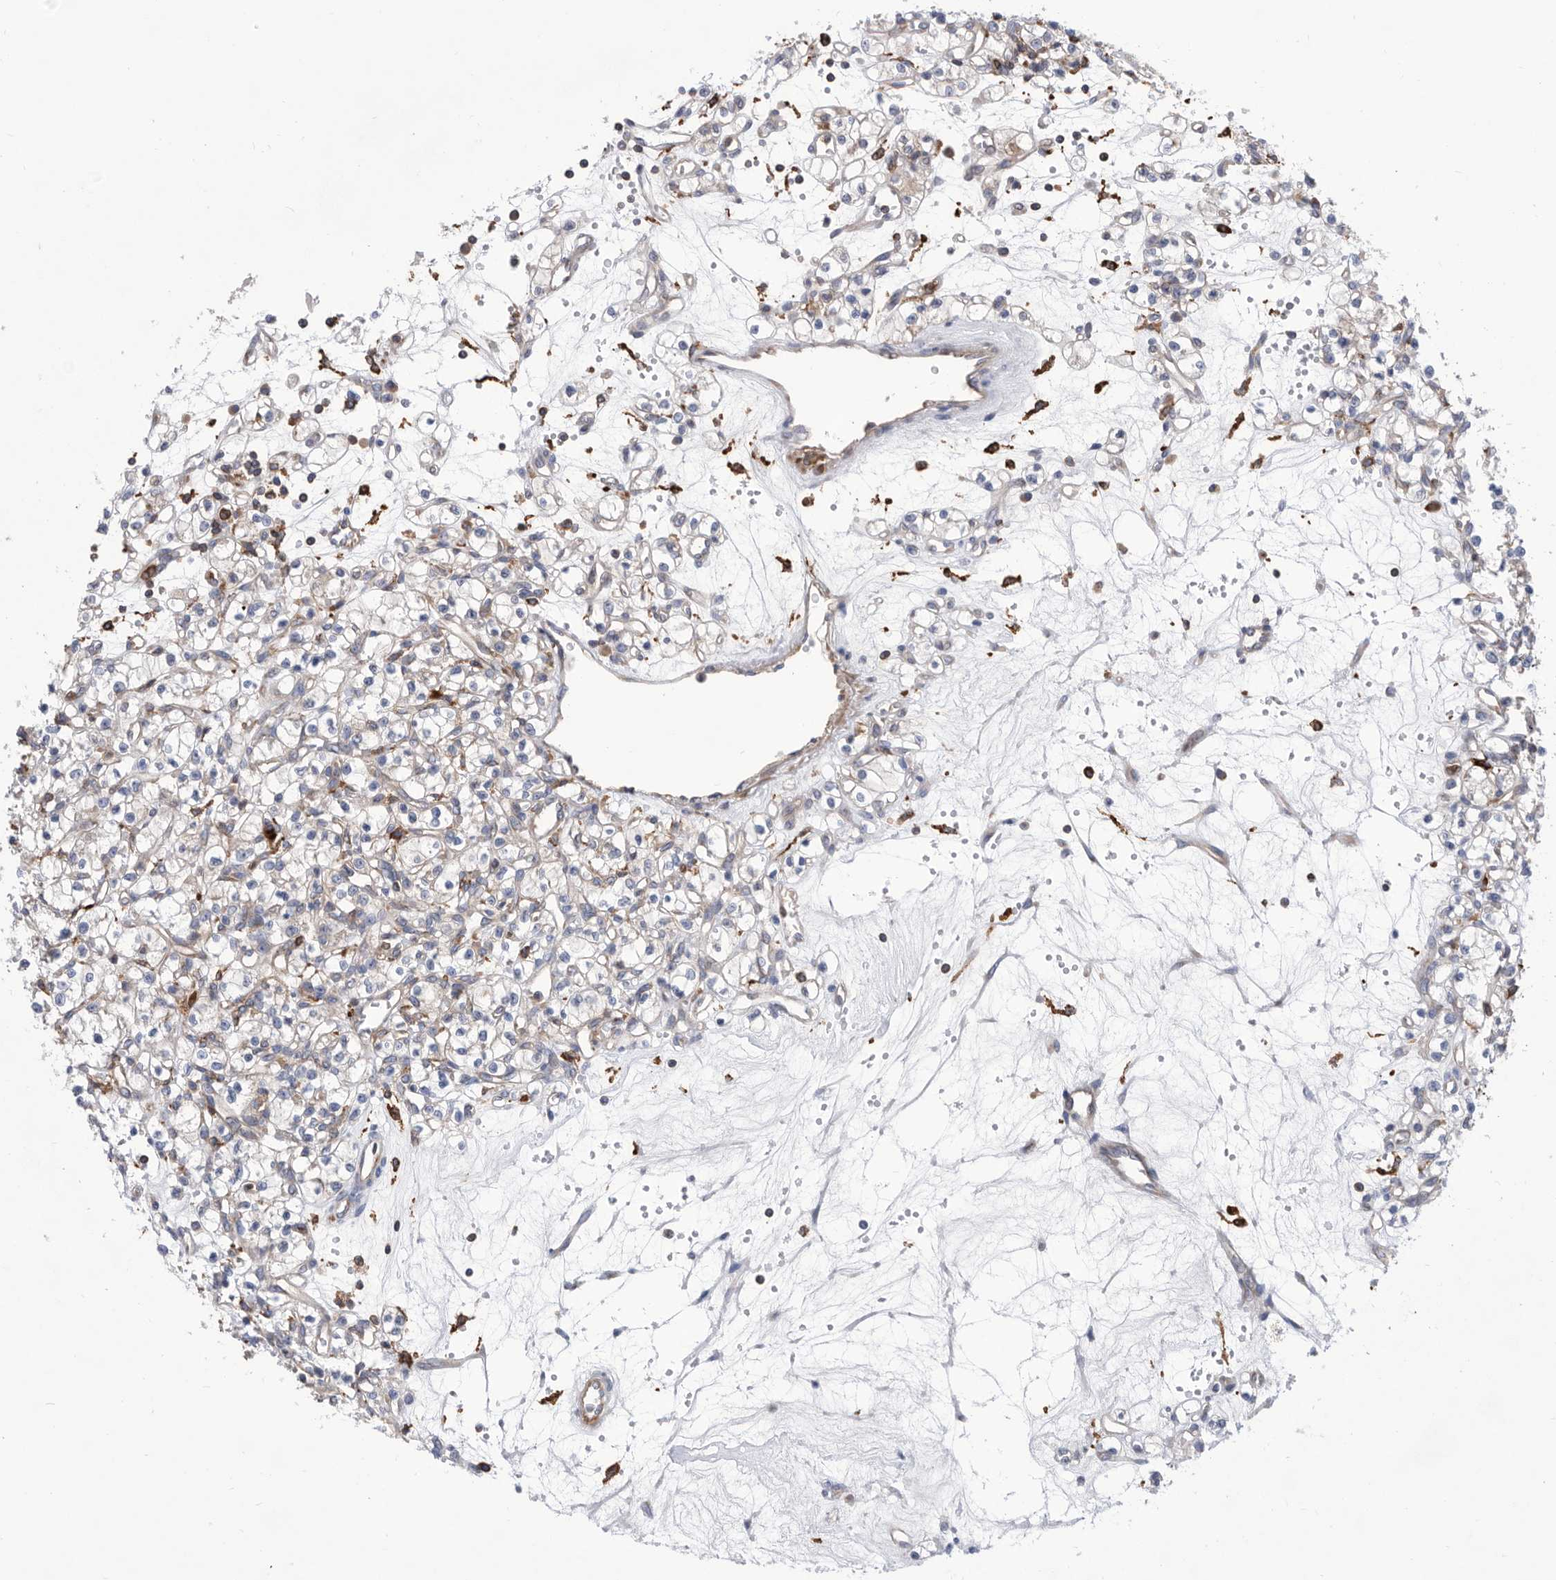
{"staining": {"intensity": "negative", "quantity": "none", "location": "none"}, "tissue": "renal cancer", "cell_type": "Tumor cells", "image_type": "cancer", "snomed": [{"axis": "morphology", "description": "Adenocarcinoma, NOS"}, {"axis": "topography", "description": "Kidney"}], "caption": "Renal adenocarcinoma was stained to show a protein in brown. There is no significant staining in tumor cells.", "gene": "SMG7", "patient": {"sex": "female", "age": 59}}